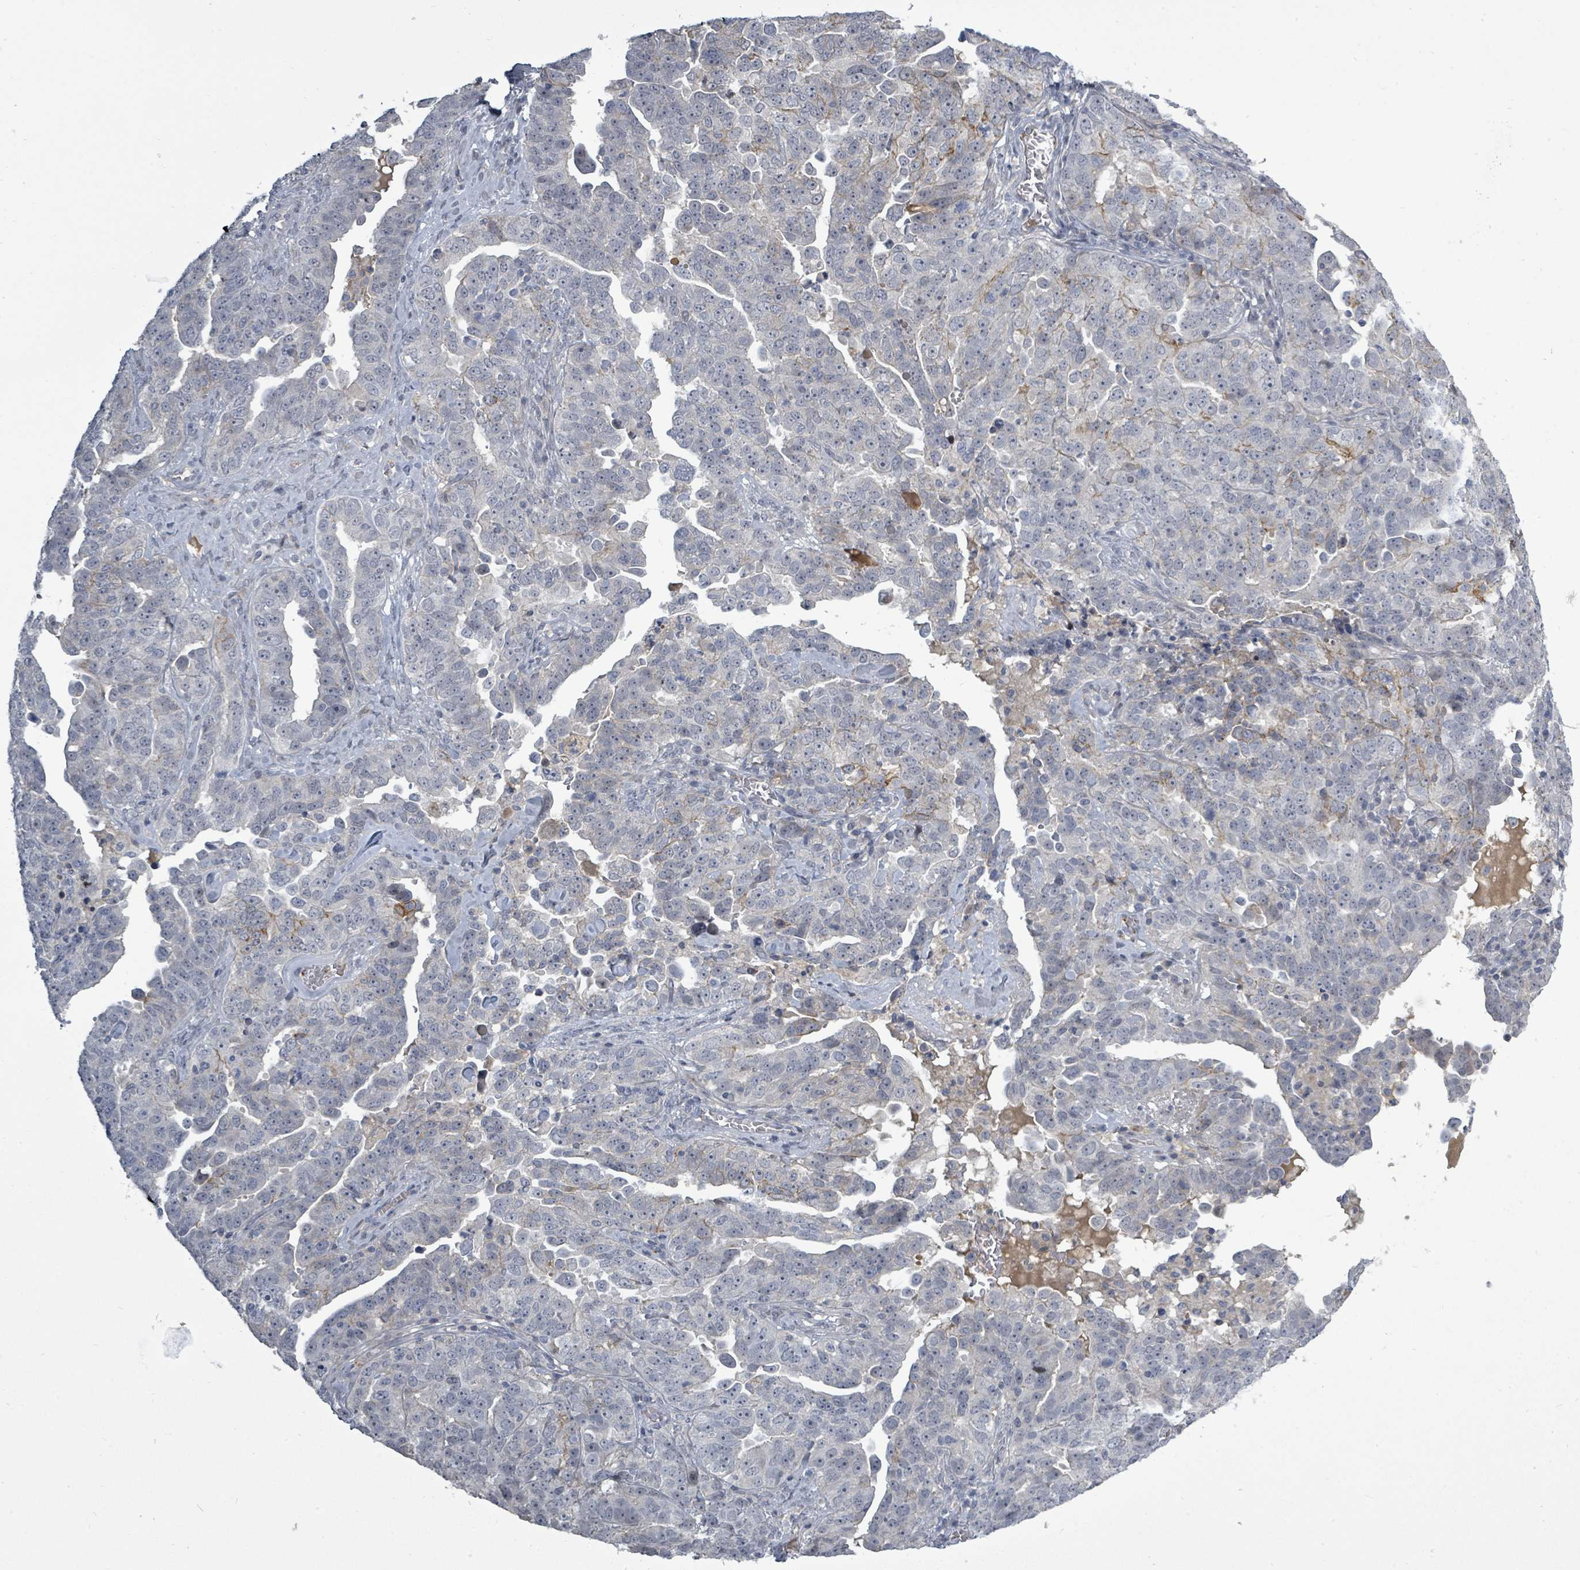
{"staining": {"intensity": "negative", "quantity": "none", "location": "none"}, "tissue": "ovarian cancer", "cell_type": "Tumor cells", "image_type": "cancer", "snomed": [{"axis": "morphology", "description": "Carcinoma, endometroid"}, {"axis": "topography", "description": "Ovary"}], "caption": "This is an IHC image of human ovarian cancer (endometroid carcinoma). There is no staining in tumor cells.", "gene": "LEFTY2", "patient": {"sex": "female", "age": 62}}